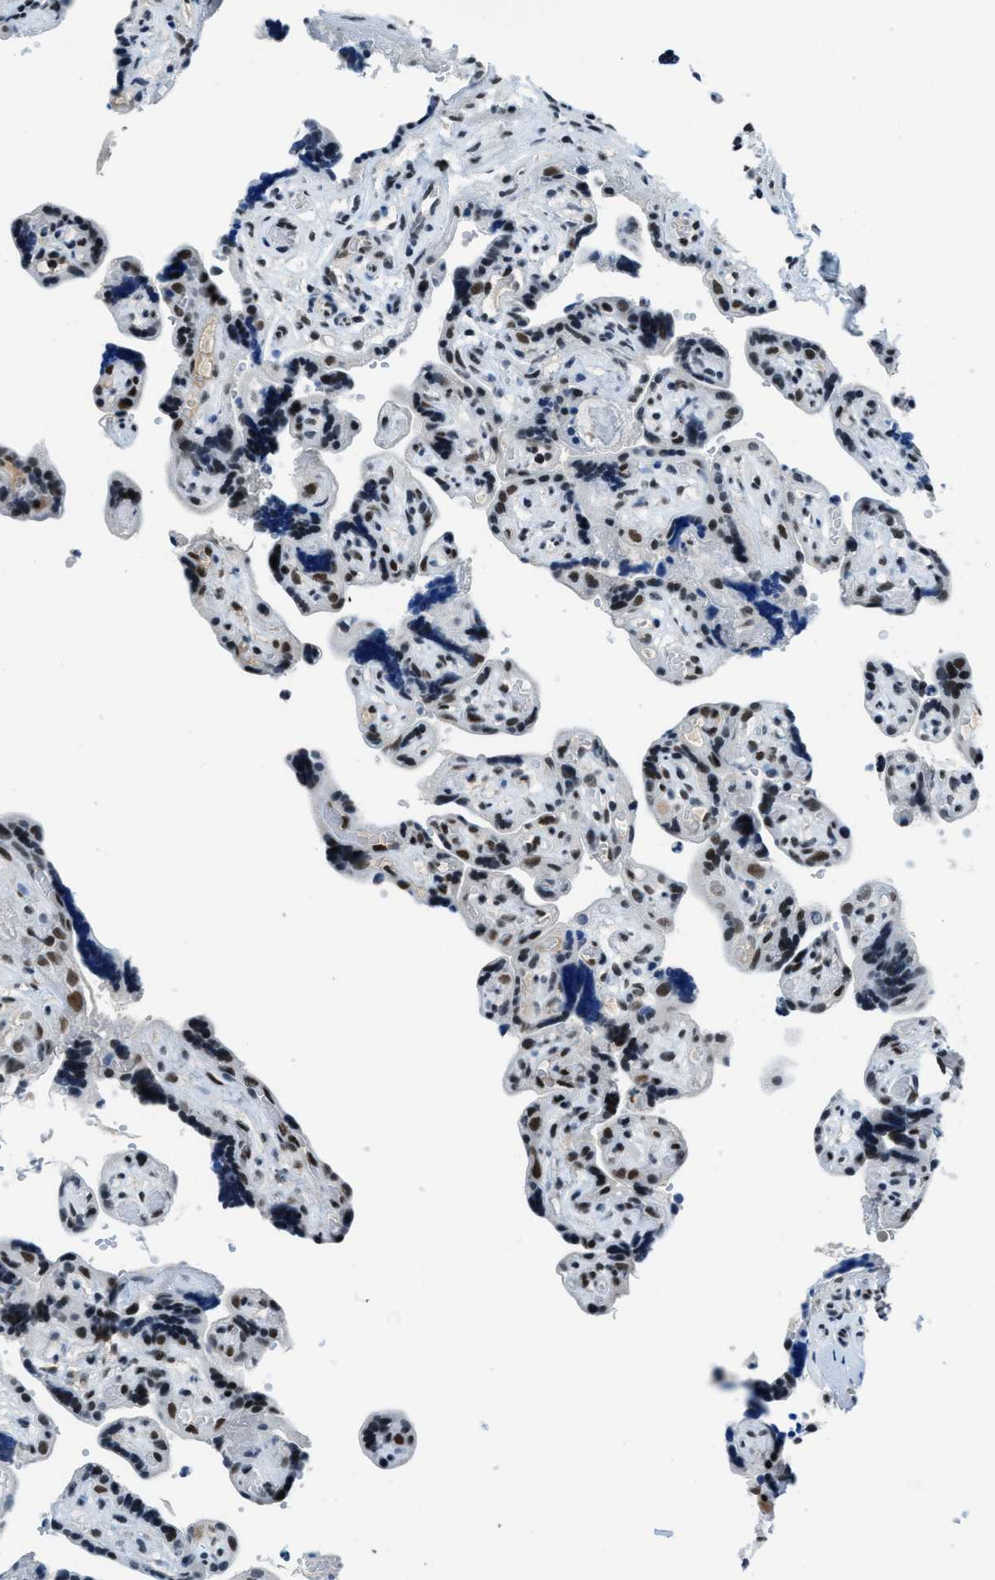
{"staining": {"intensity": "negative", "quantity": "none", "location": "none"}, "tissue": "placenta", "cell_type": "Decidual cells", "image_type": "normal", "snomed": [{"axis": "morphology", "description": "Normal tissue, NOS"}, {"axis": "topography", "description": "Placenta"}], "caption": "A micrograph of placenta stained for a protein exhibits no brown staining in decidual cells. (DAB (3,3'-diaminobenzidine) IHC with hematoxylin counter stain).", "gene": "GATAD2B", "patient": {"sex": "female", "age": 30}}